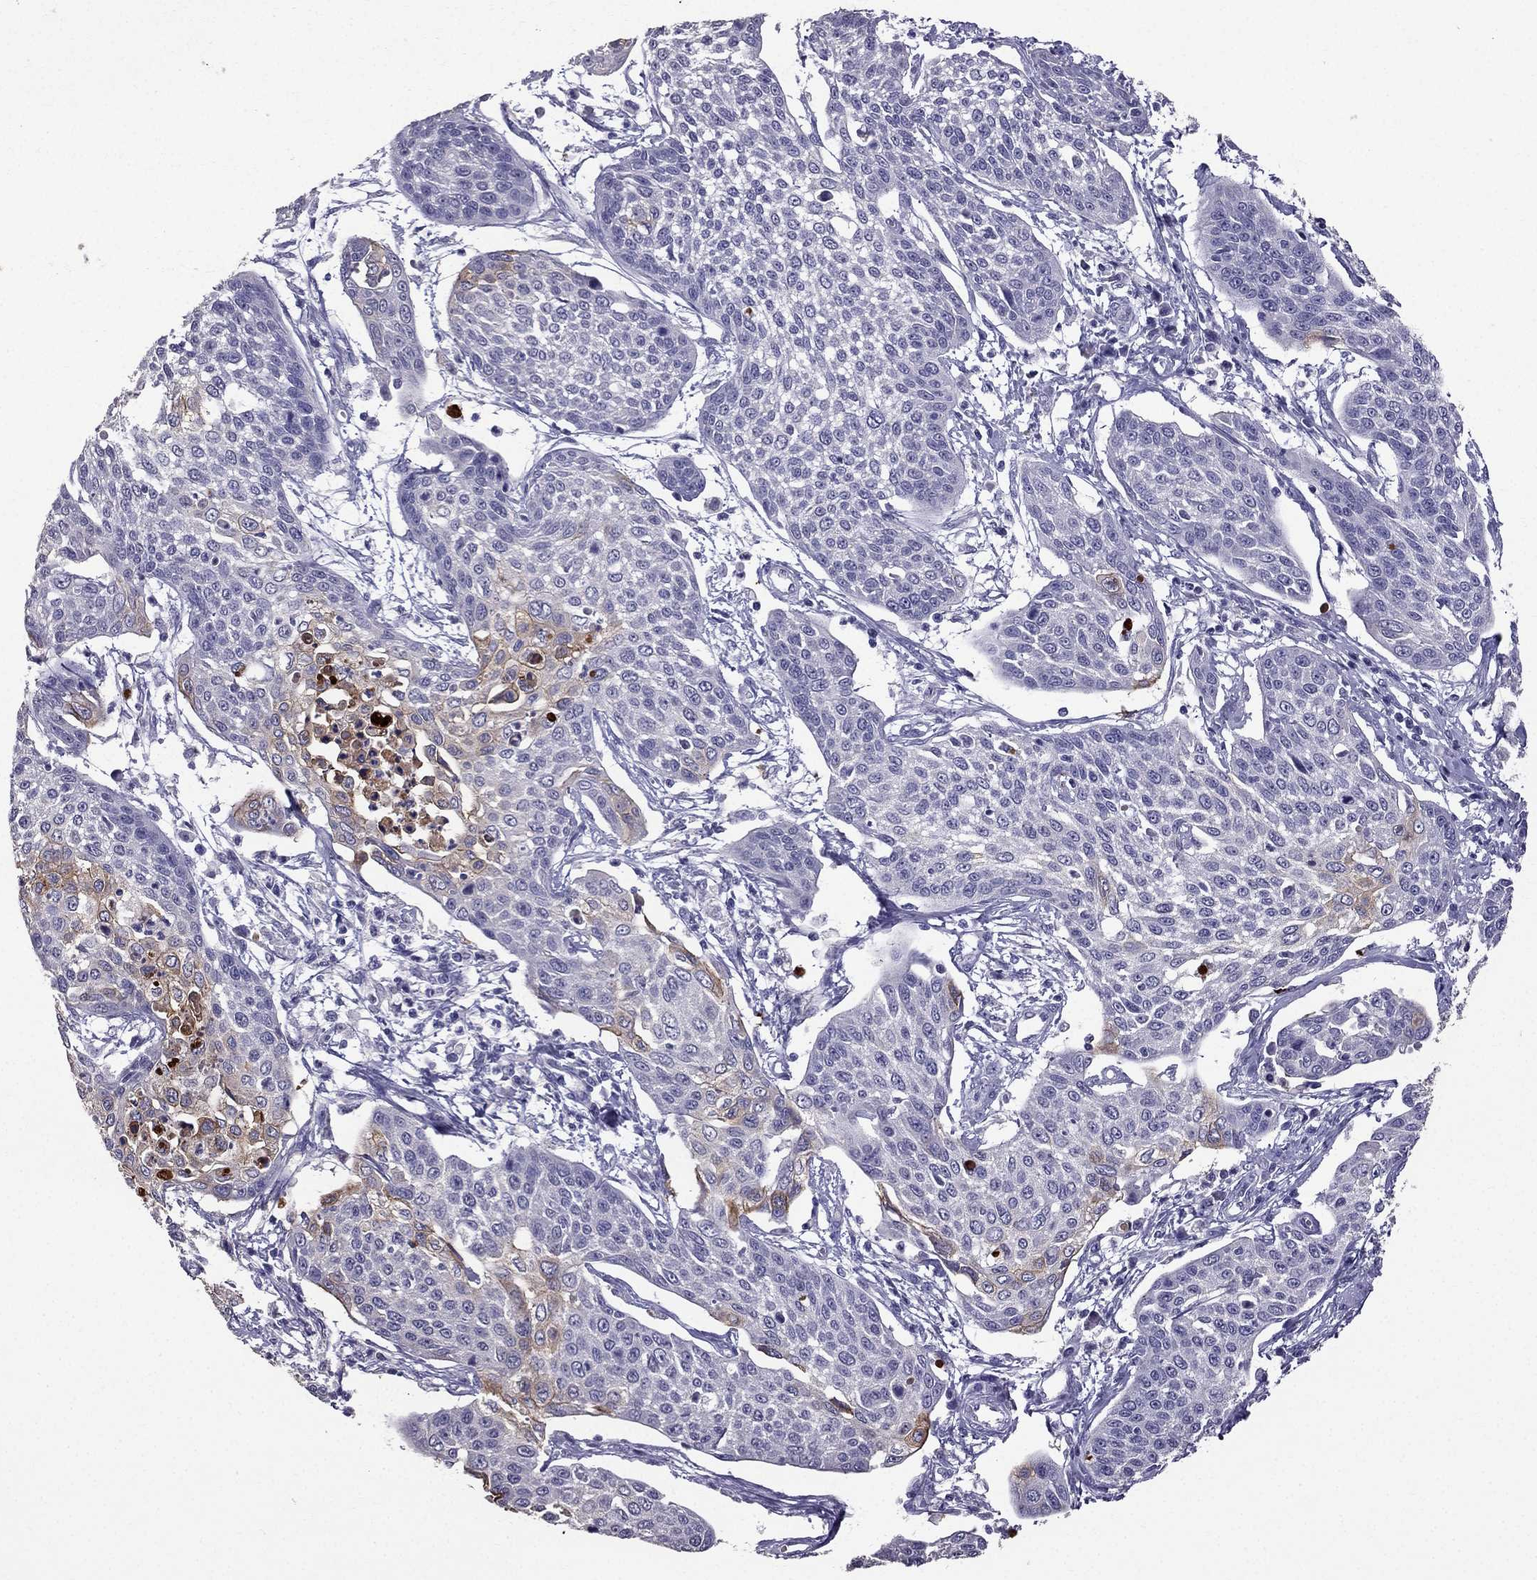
{"staining": {"intensity": "weak", "quantity": "<25%", "location": "cytoplasmic/membranous"}, "tissue": "cervical cancer", "cell_type": "Tumor cells", "image_type": "cancer", "snomed": [{"axis": "morphology", "description": "Squamous cell carcinoma, NOS"}, {"axis": "topography", "description": "Cervix"}], "caption": "There is no significant expression in tumor cells of cervical squamous cell carcinoma.", "gene": "SCG5", "patient": {"sex": "female", "age": 34}}